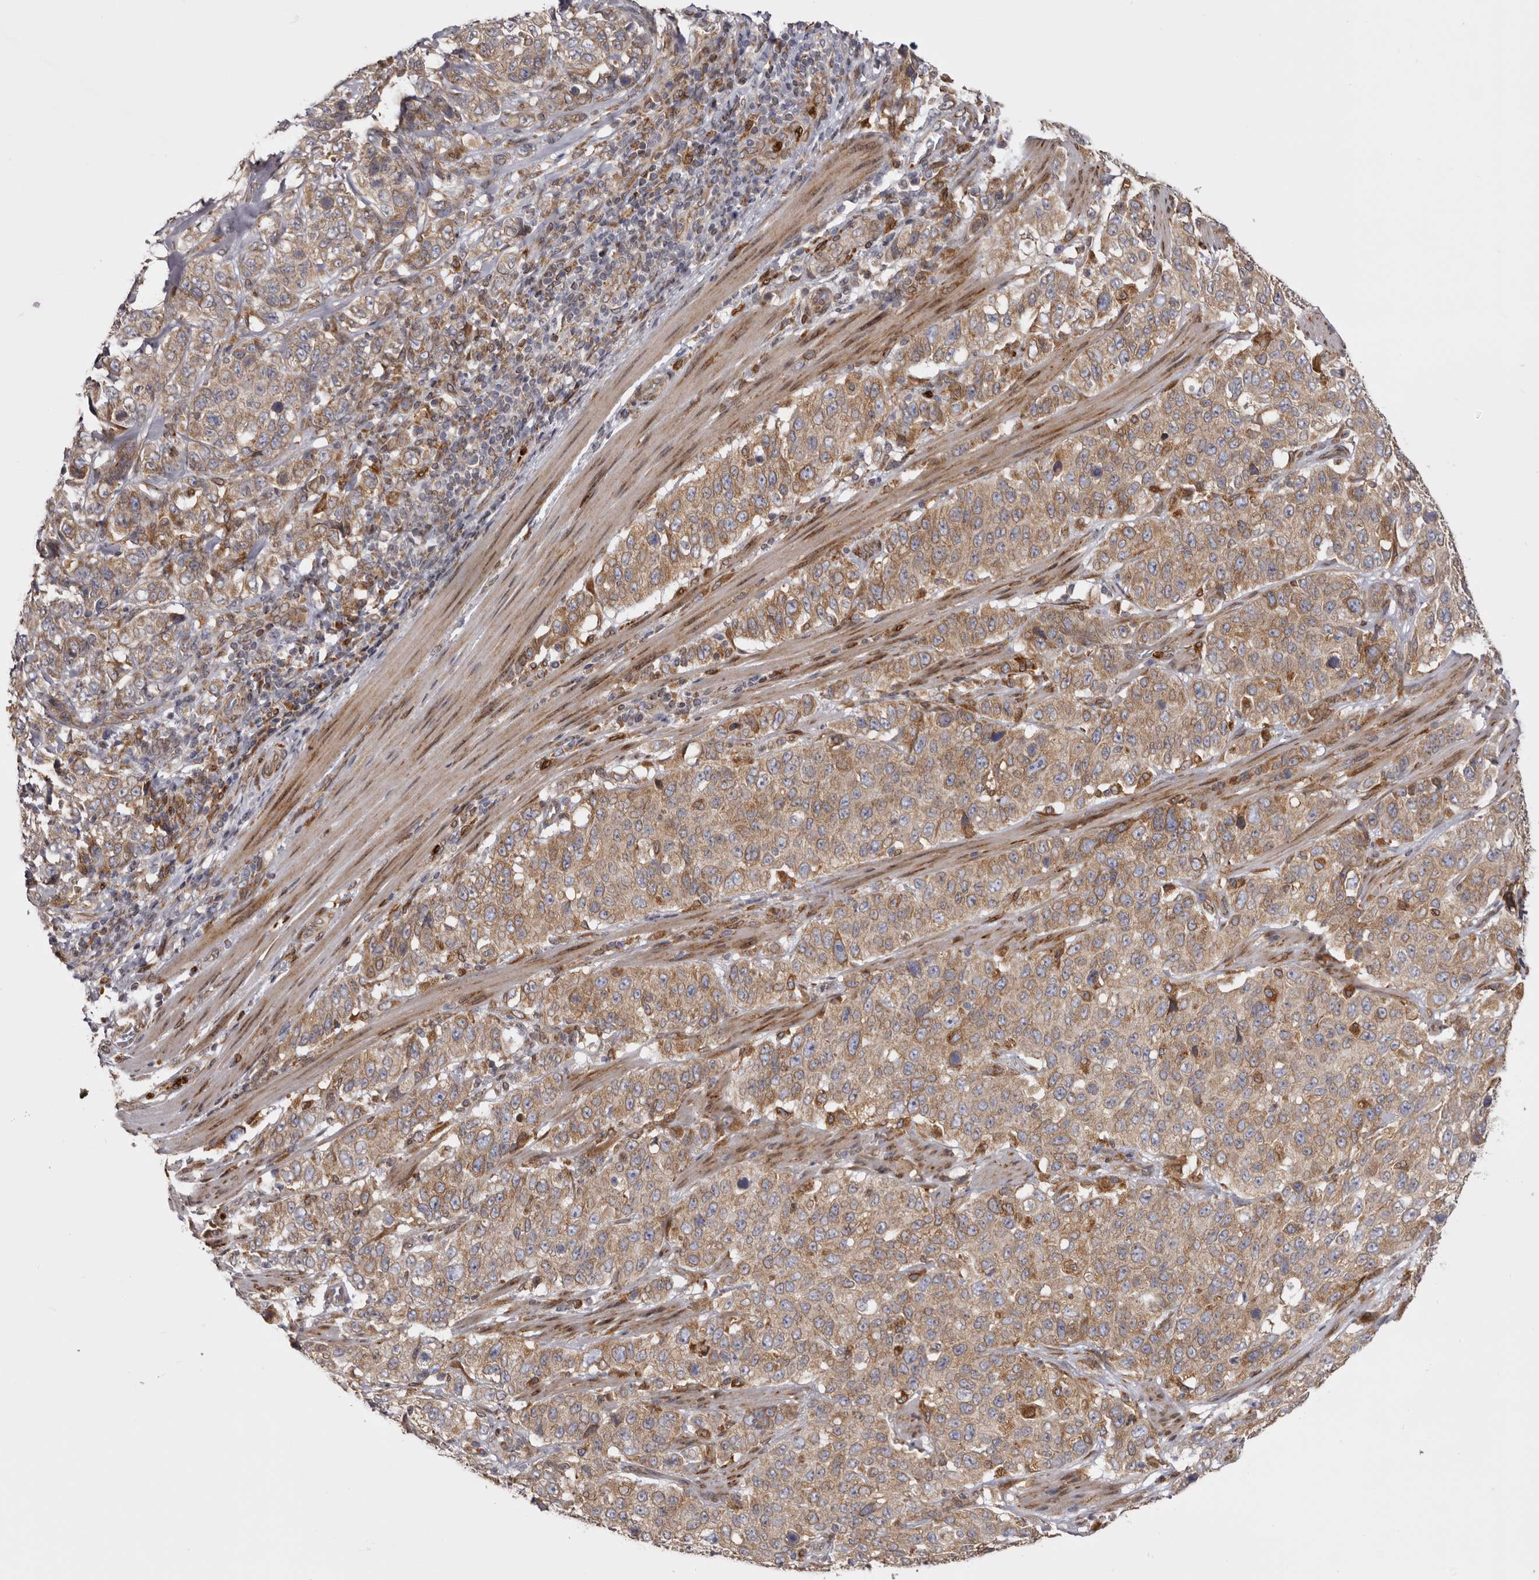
{"staining": {"intensity": "moderate", "quantity": ">75%", "location": "cytoplasmic/membranous"}, "tissue": "stomach cancer", "cell_type": "Tumor cells", "image_type": "cancer", "snomed": [{"axis": "morphology", "description": "Adenocarcinoma, NOS"}, {"axis": "topography", "description": "Stomach"}], "caption": "A photomicrograph of adenocarcinoma (stomach) stained for a protein demonstrates moderate cytoplasmic/membranous brown staining in tumor cells.", "gene": "C4orf3", "patient": {"sex": "male", "age": 48}}